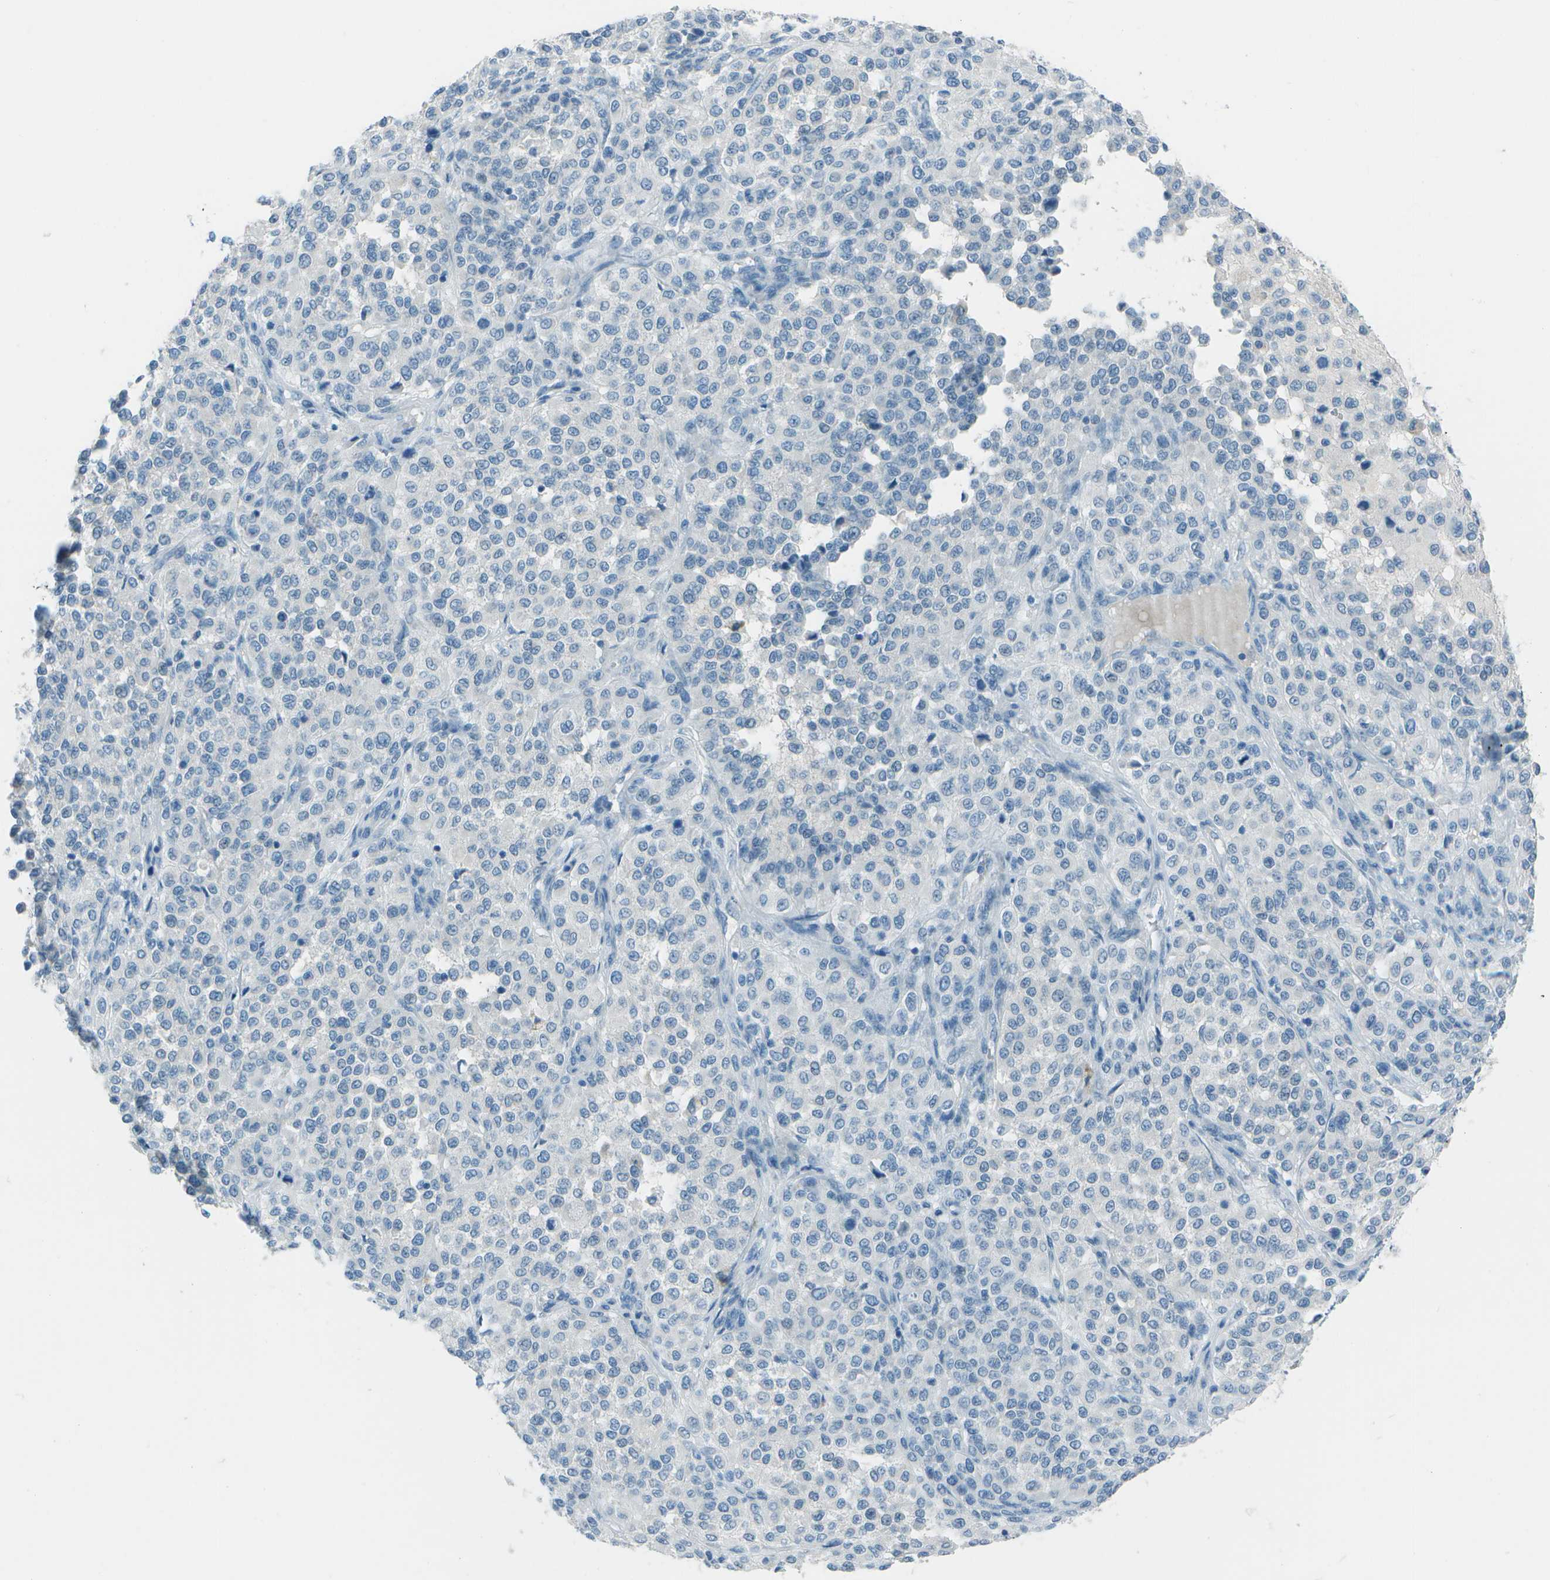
{"staining": {"intensity": "negative", "quantity": "none", "location": "none"}, "tissue": "melanoma", "cell_type": "Tumor cells", "image_type": "cancer", "snomed": [{"axis": "morphology", "description": "Malignant melanoma, Metastatic site"}, {"axis": "topography", "description": "Pancreas"}], "caption": "DAB immunohistochemical staining of human melanoma shows no significant expression in tumor cells. The staining is performed using DAB brown chromogen with nuclei counter-stained in using hematoxylin.", "gene": "FGF1", "patient": {"sex": "female", "age": 30}}